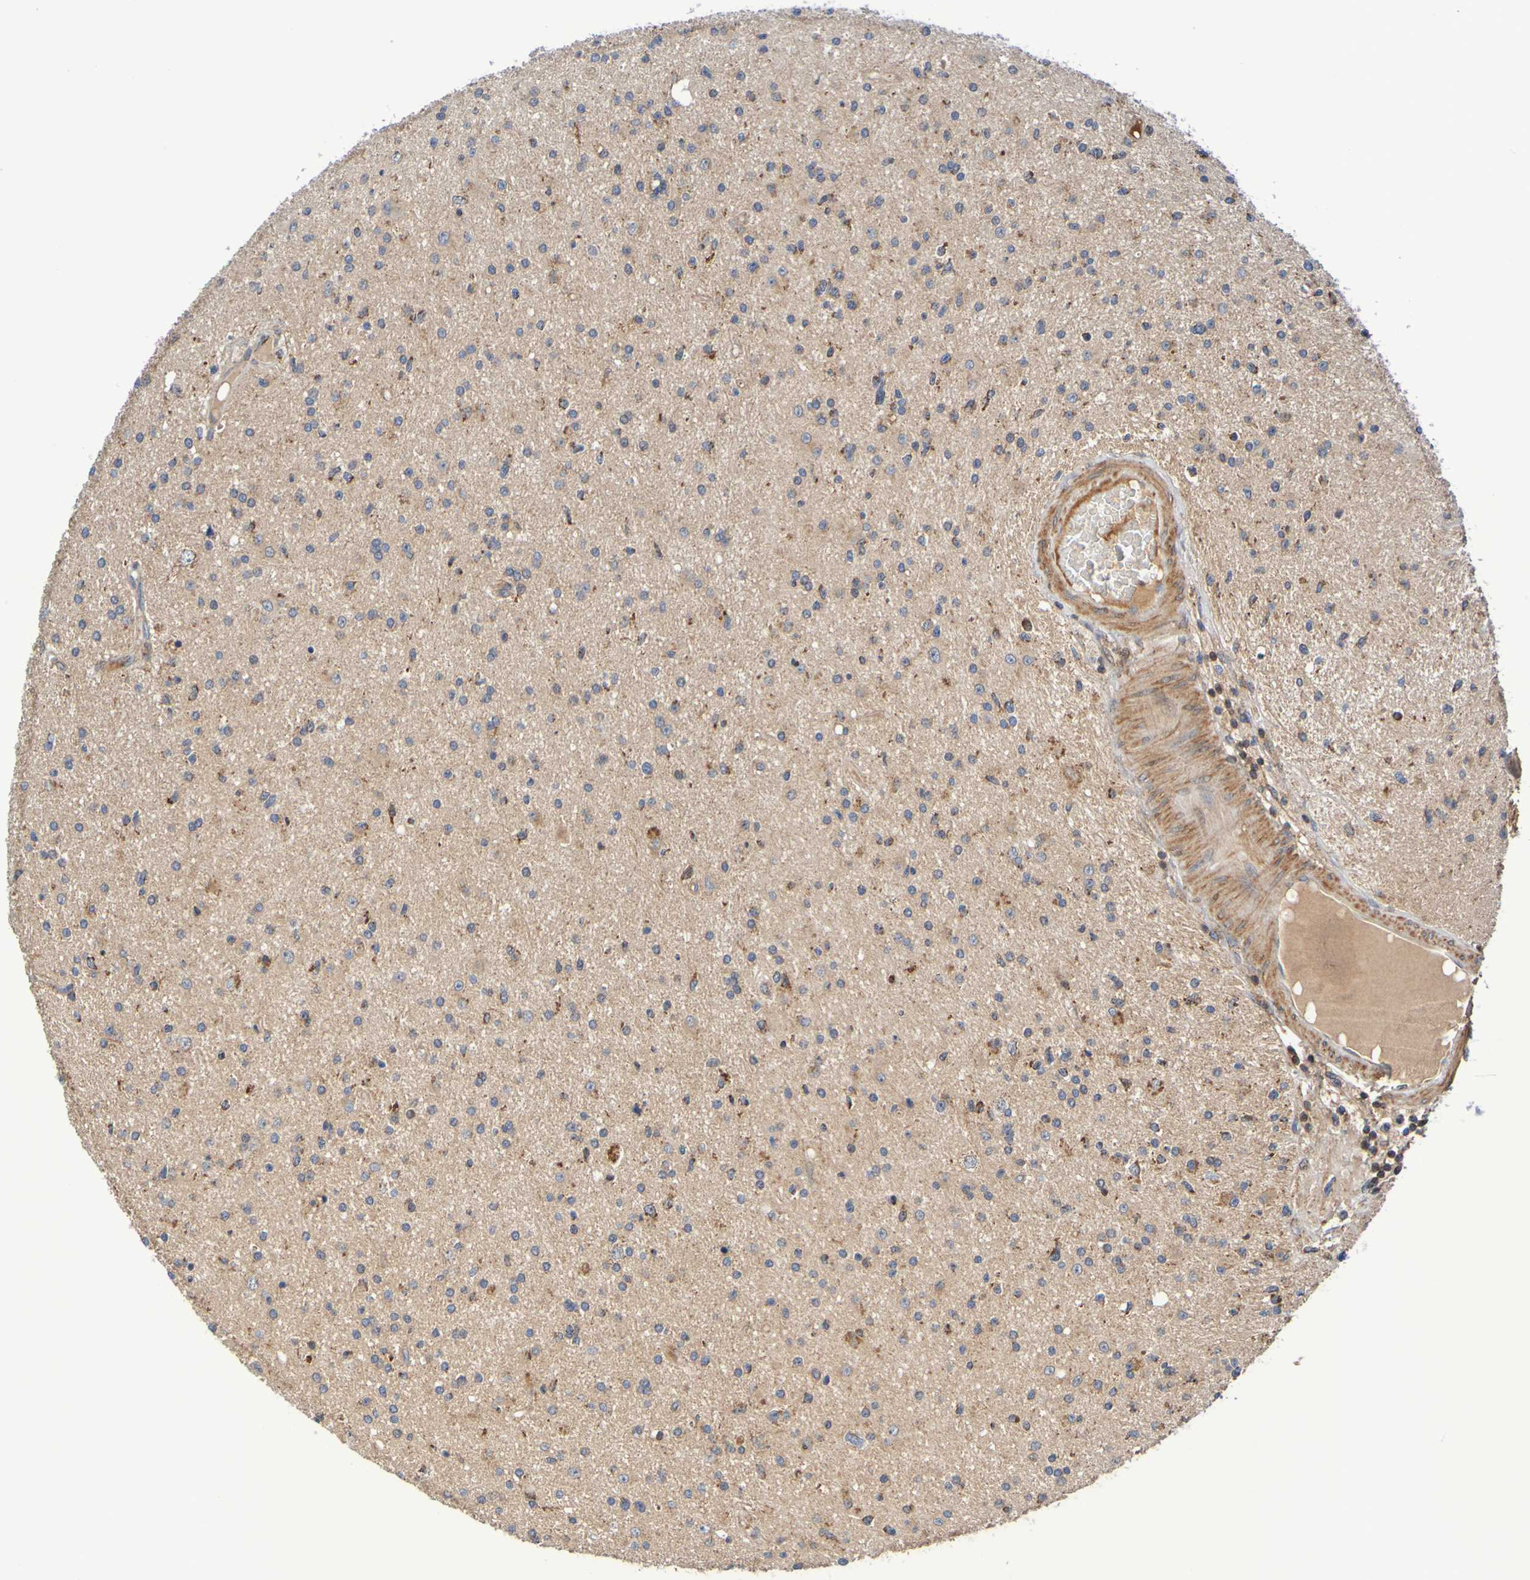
{"staining": {"intensity": "moderate", "quantity": "<25%", "location": "cytoplasmic/membranous"}, "tissue": "glioma", "cell_type": "Tumor cells", "image_type": "cancer", "snomed": [{"axis": "morphology", "description": "Glioma, malignant, High grade"}, {"axis": "topography", "description": "Brain"}], "caption": "A brown stain labels moderate cytoplasmic/membranous expression of a protein in glioma tumor cells.", "gene": "CCDC51", "patient": {"sex": "male", "age": 33}}